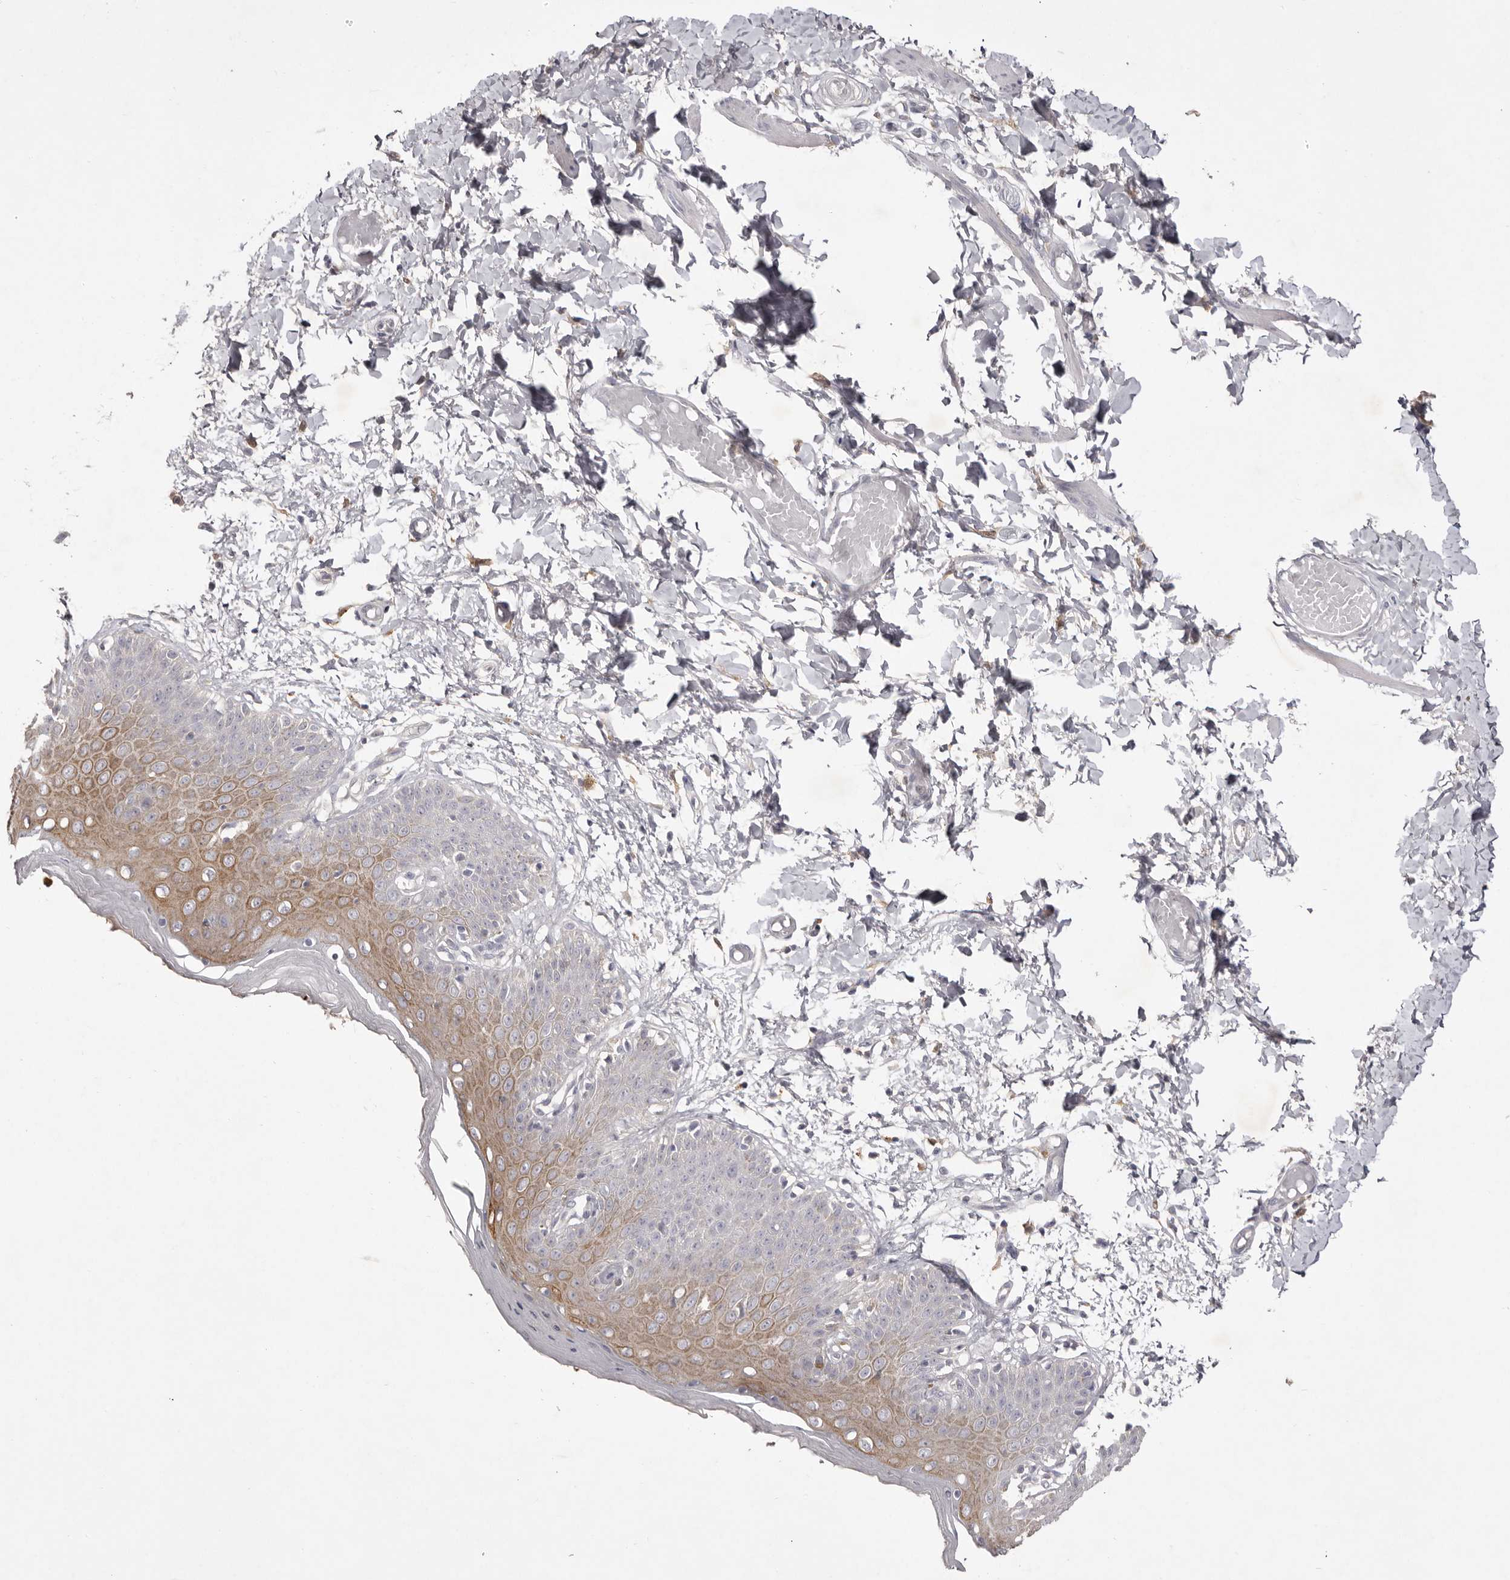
{"staining": {"intensity": "moderate", "quantity": "25%-75%", "location": "cytoplasmic/membranous"}, "tissue": "skin", "cell_type": "Epidermal cells", "image_type": "normal", "snomed": [{"axis": "morphology", "description": "Normal tissue, NOS"}, {"axis": "topography", "description": "Vulva"}], "caption": "Immunohistochemical staining of normal human skin shows medium levels of moderate cytoplasmic/membranous expression in approximately 25%-75% of epidermal cells.", "gene": "GPR84", "patient": {"sex": "female", "age": 66}}